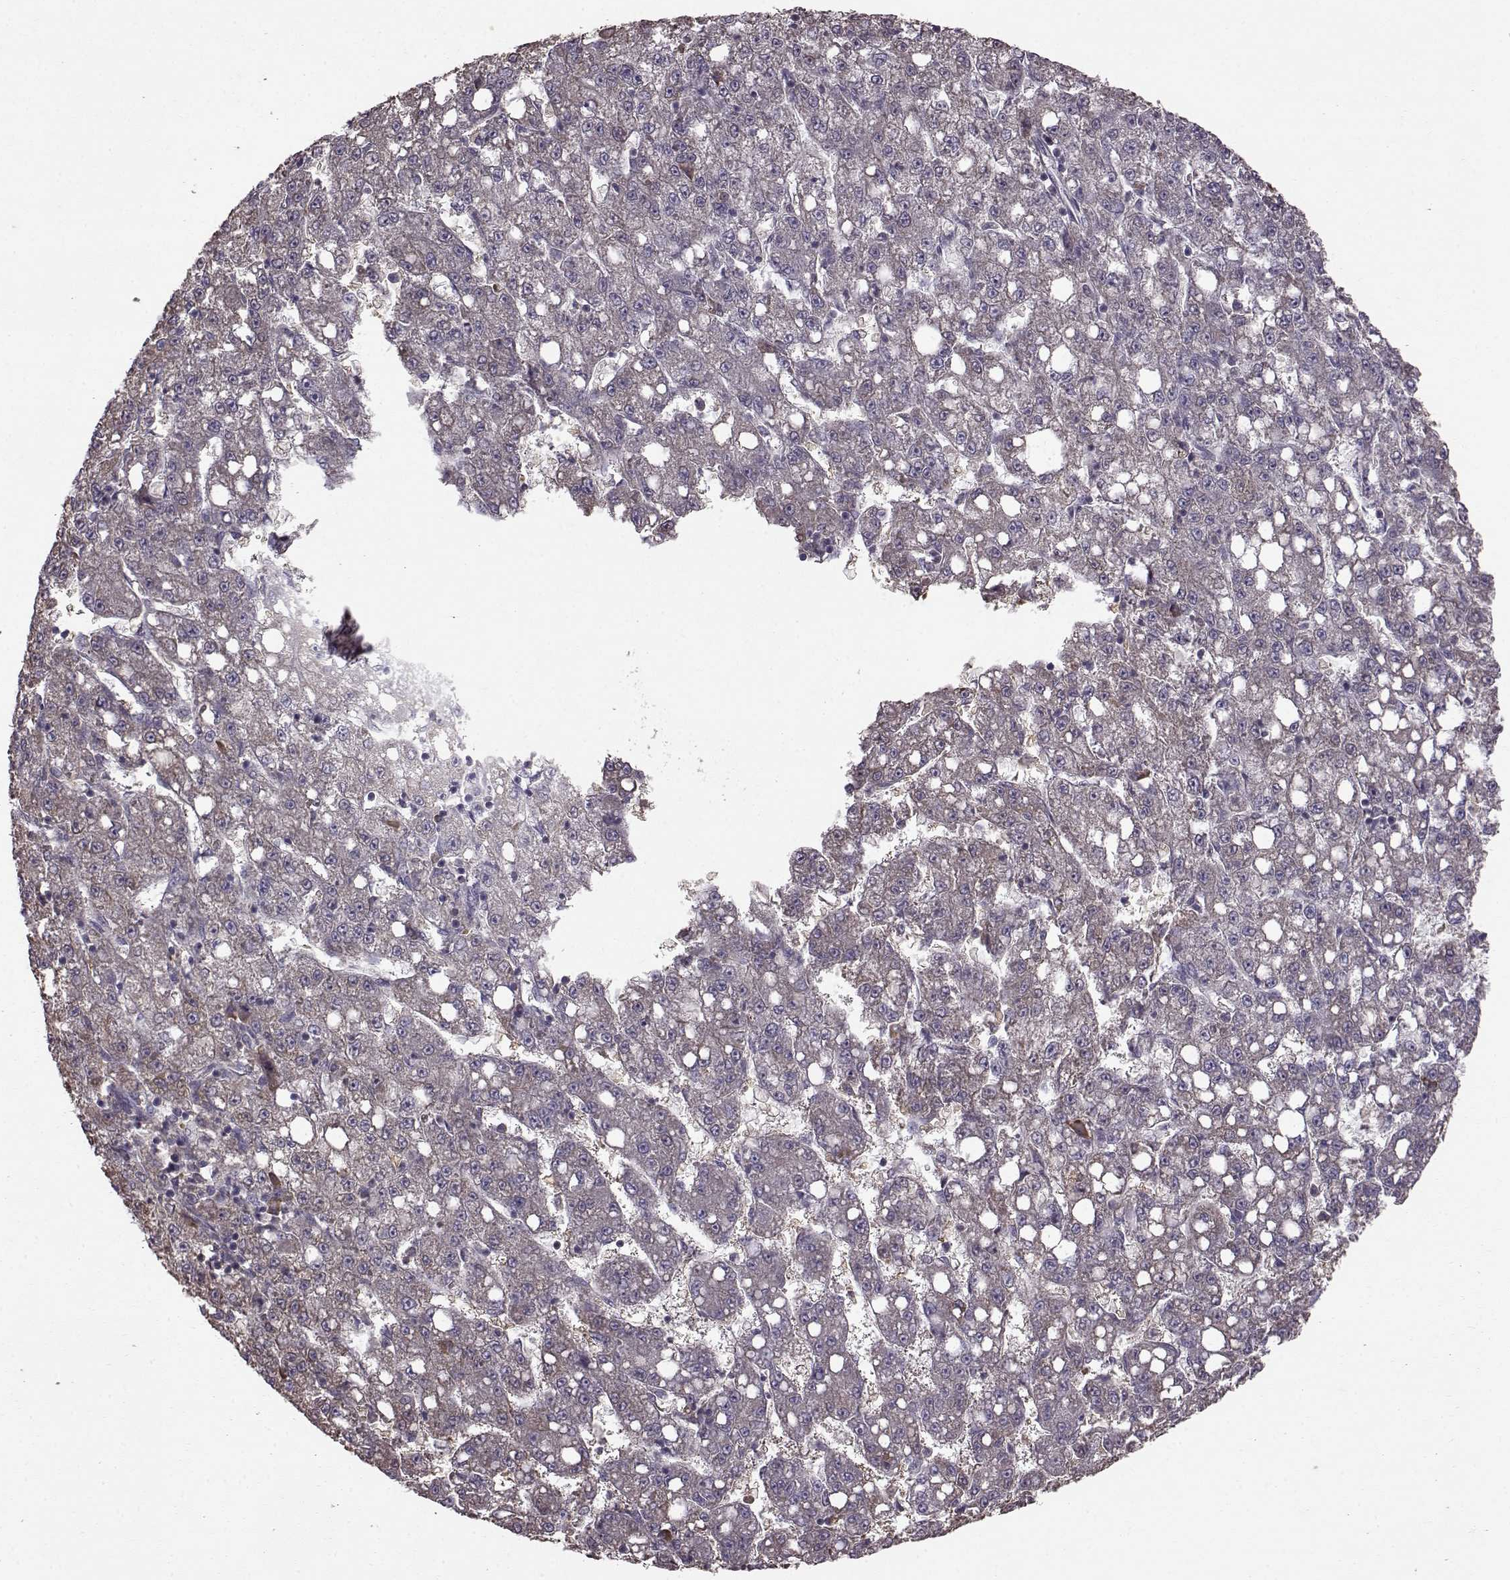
{"staining": {"intensity": "negative", "quantity": "none", "location": "none"}, "tissue": "liver cancer", "cell_type": "Tumor cells", "image_type": "cancer", "snomed": [{"axis": "morphology", "description": "Carcinoma, Hepatocellular, NOS"}, {"axis": "topography", "description": "Liver"}], "caption": "Liver cancer was stained to show a protein in brown. There is no significant staining in tumor cells.", "gene": "NME1-NME2", "patient": {"sex": "female", "age": 65}}